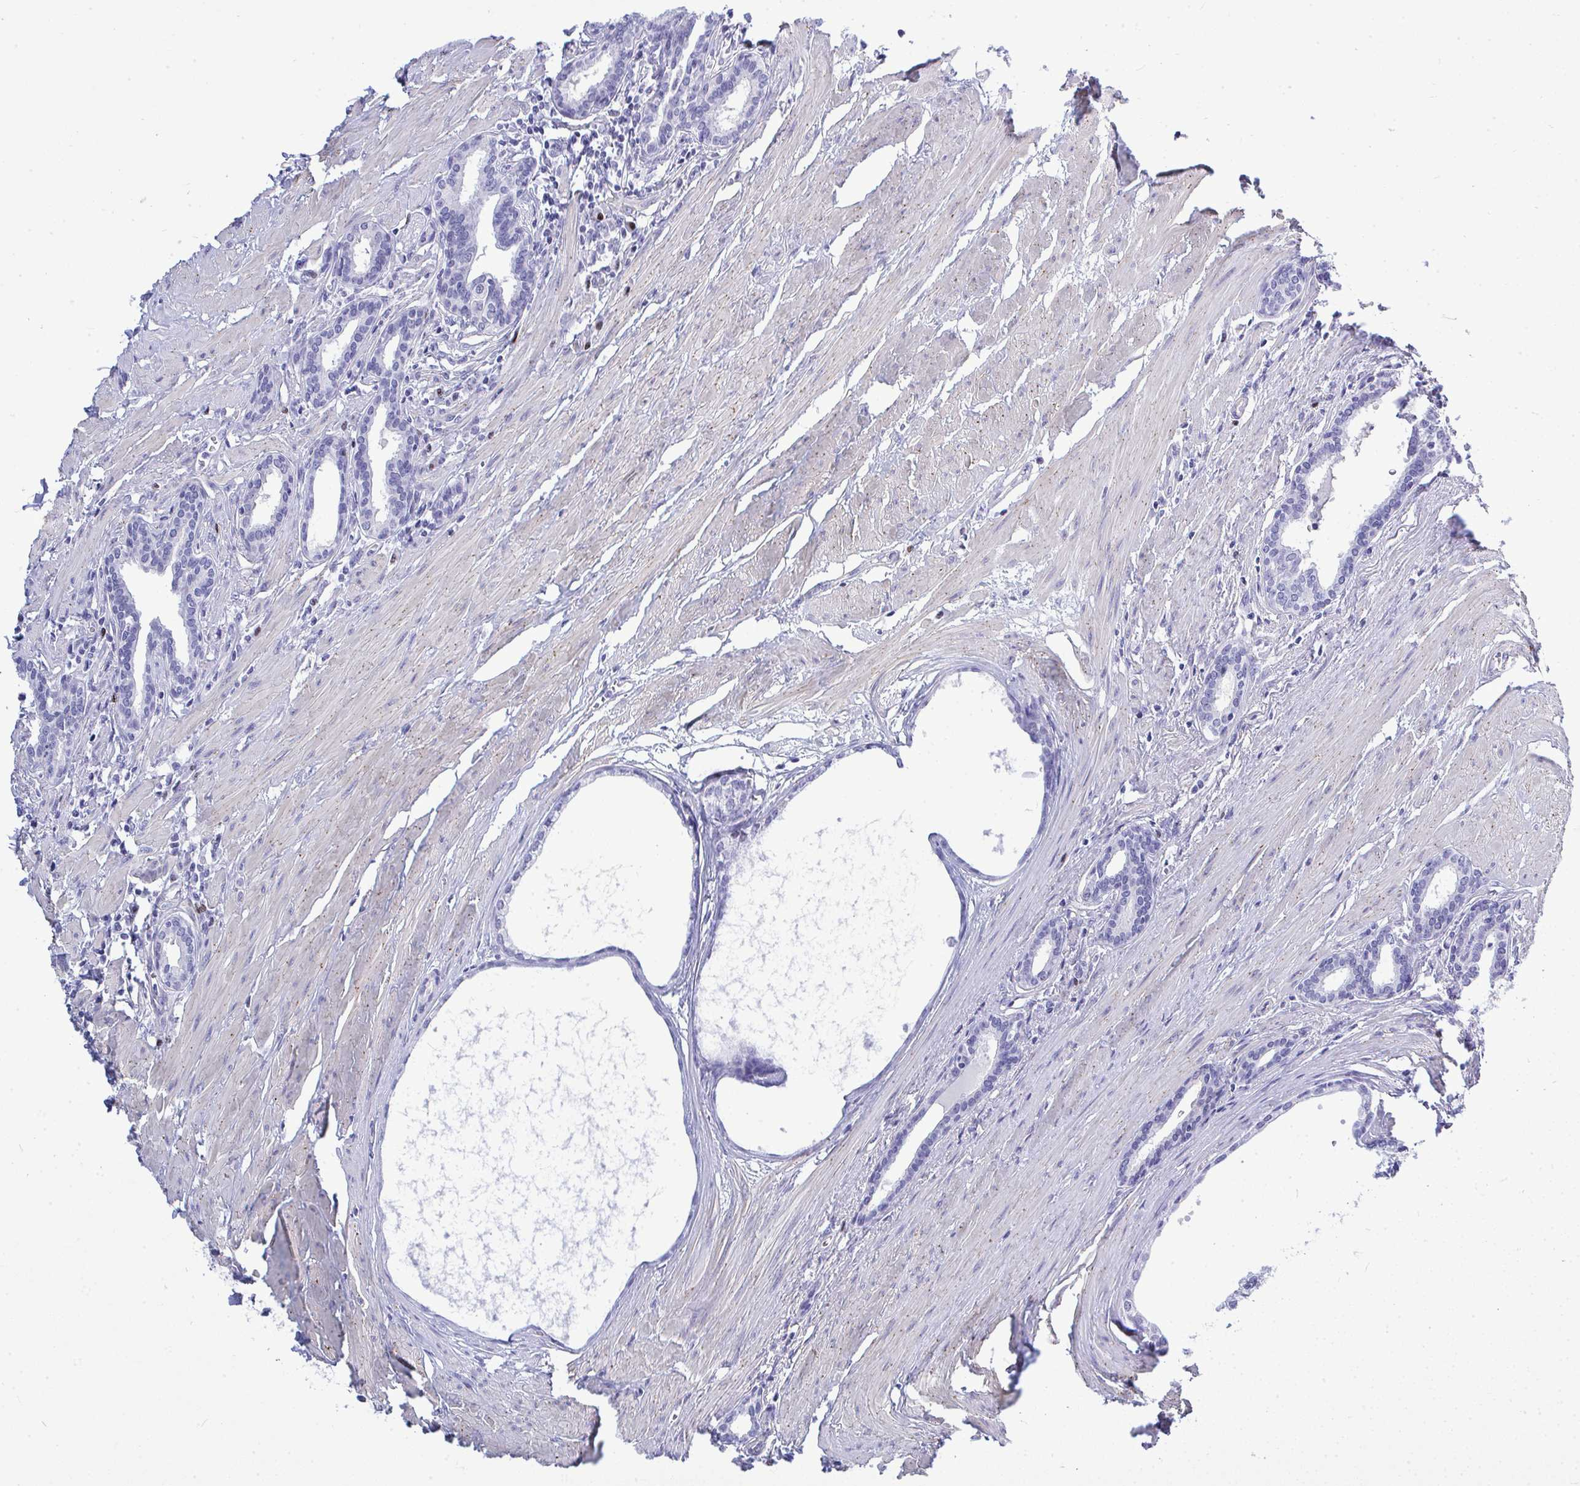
{"staining": {"intensity": "negative", "quantity": "none", "location": "none"}, "tissue": "prostate", "cell_type": "Glandular cells", "image_type": "normal", "snomed": [{"axis": "morphology", "description": "Normal tissue, NOS"}, {"axis": "topography", "description": "Prostate"}, {"axis": "topography", "description": "Peripheral nerve tissue"}], "caption": "This is a histopathology image of IHC staining of benign prostate, which shows no positivity in glandular cells.", "gene": "SLC25A51", "patient": {"sex": "male", "age": 55}}